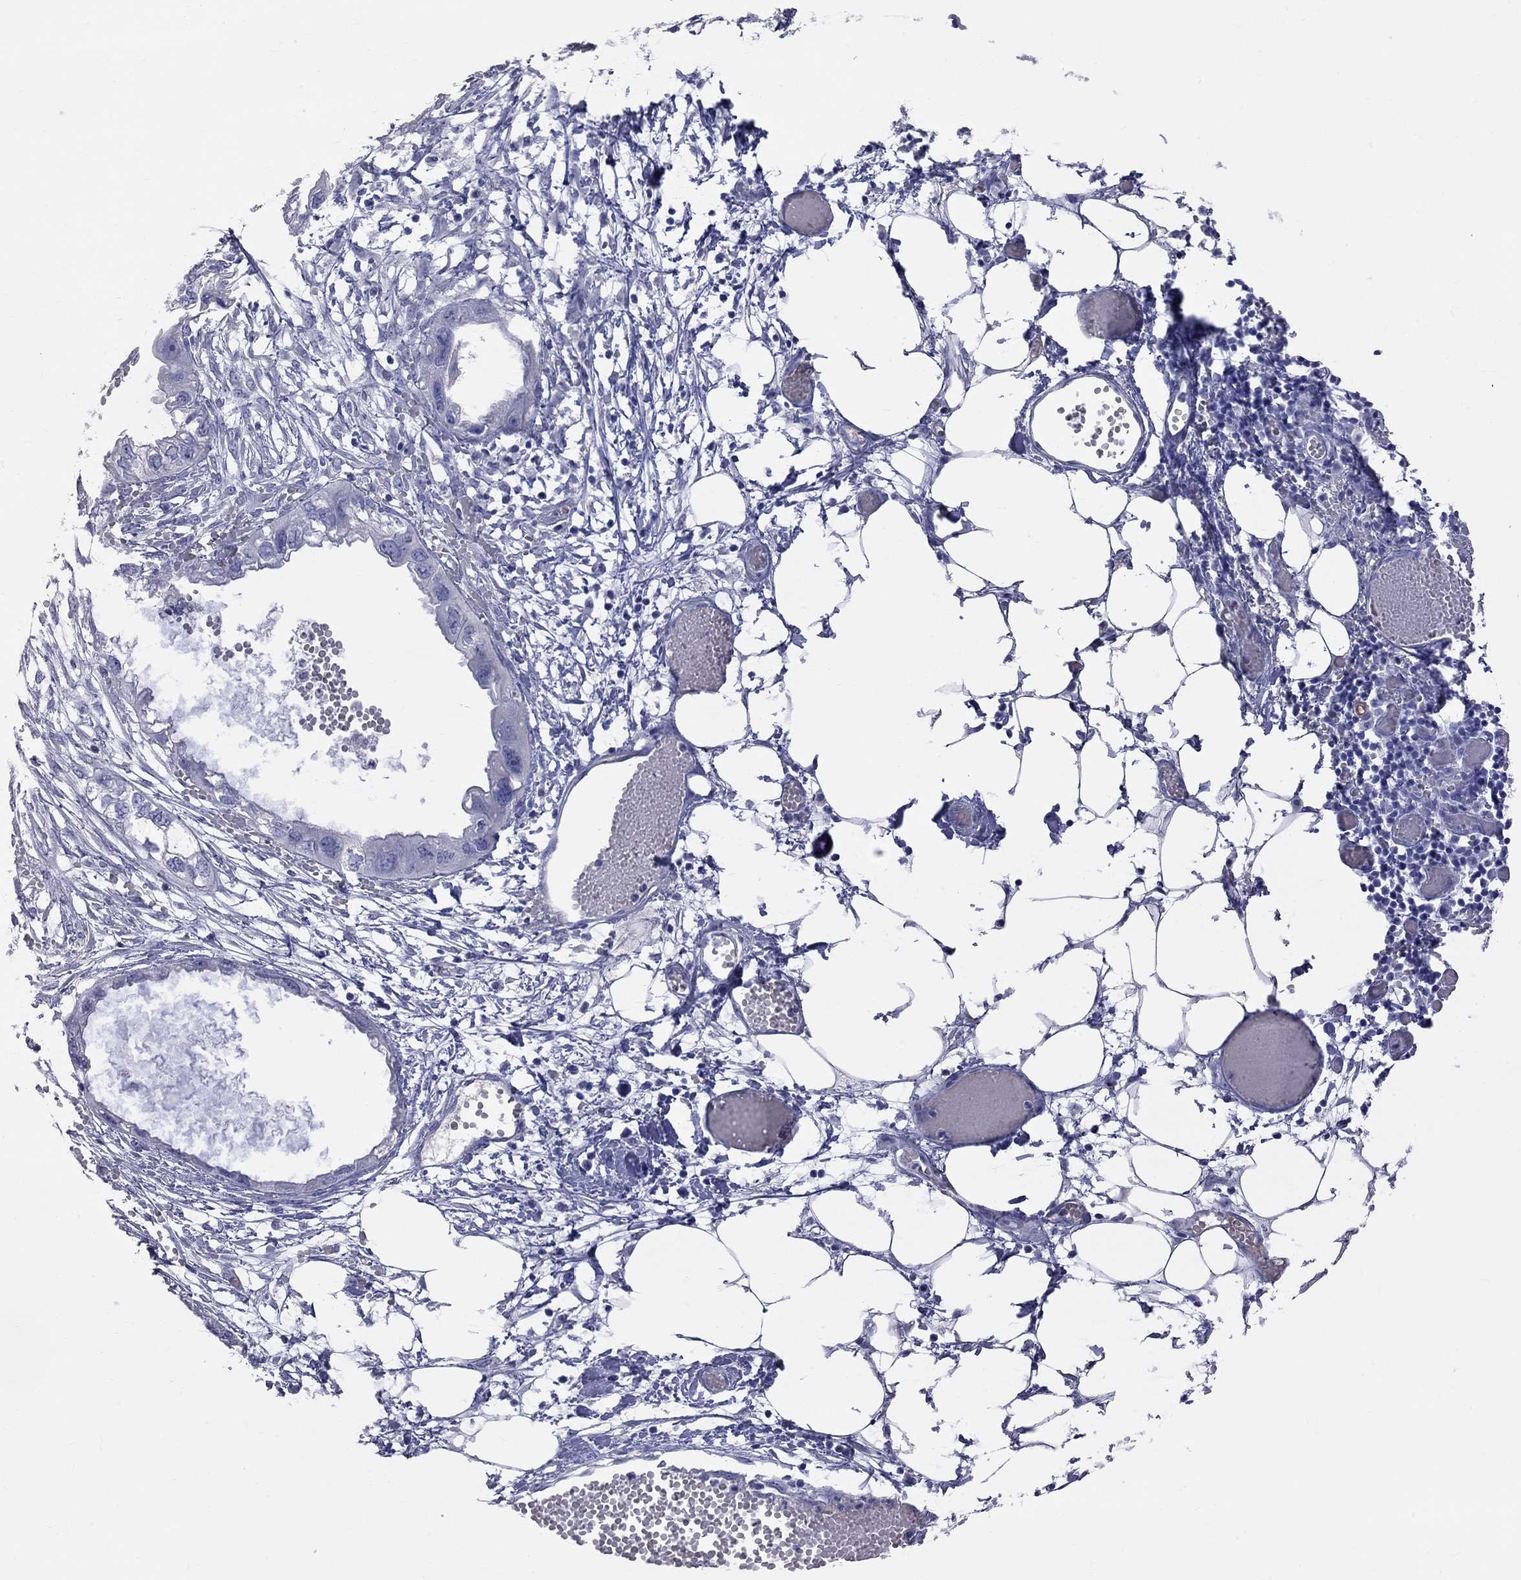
{"staining": {"intensity": "negative", "quantity": "none", "location": "none"}, "tissue": "endometrial cancer", "cell_type": "Tumor cells", "image_type": "cancer", "snomed": [{"axis": "morphology", "description": "Adenocarcinoma, NOS"}, {"axis": "morphology", "description": "Adenocarcinoma, metastatic, NOS"}, {"axis": "topography", "description": "Adipose tissue"}, {"axis": "topography", "description": "Endometrium"}], "caption": "Endometrial adenocarcinoma was stained to show a protein in brown. There is no significant staining in tumor cells. The staining was performed using DAB (3,3'-diaminobenzidine) to visualize the protein expression in brown, while the nuclei were stained in blue with hematoxylin (Magnification: 20x).", "gene": "KCND2", "patient": {"sex": "female", "age": 67}}